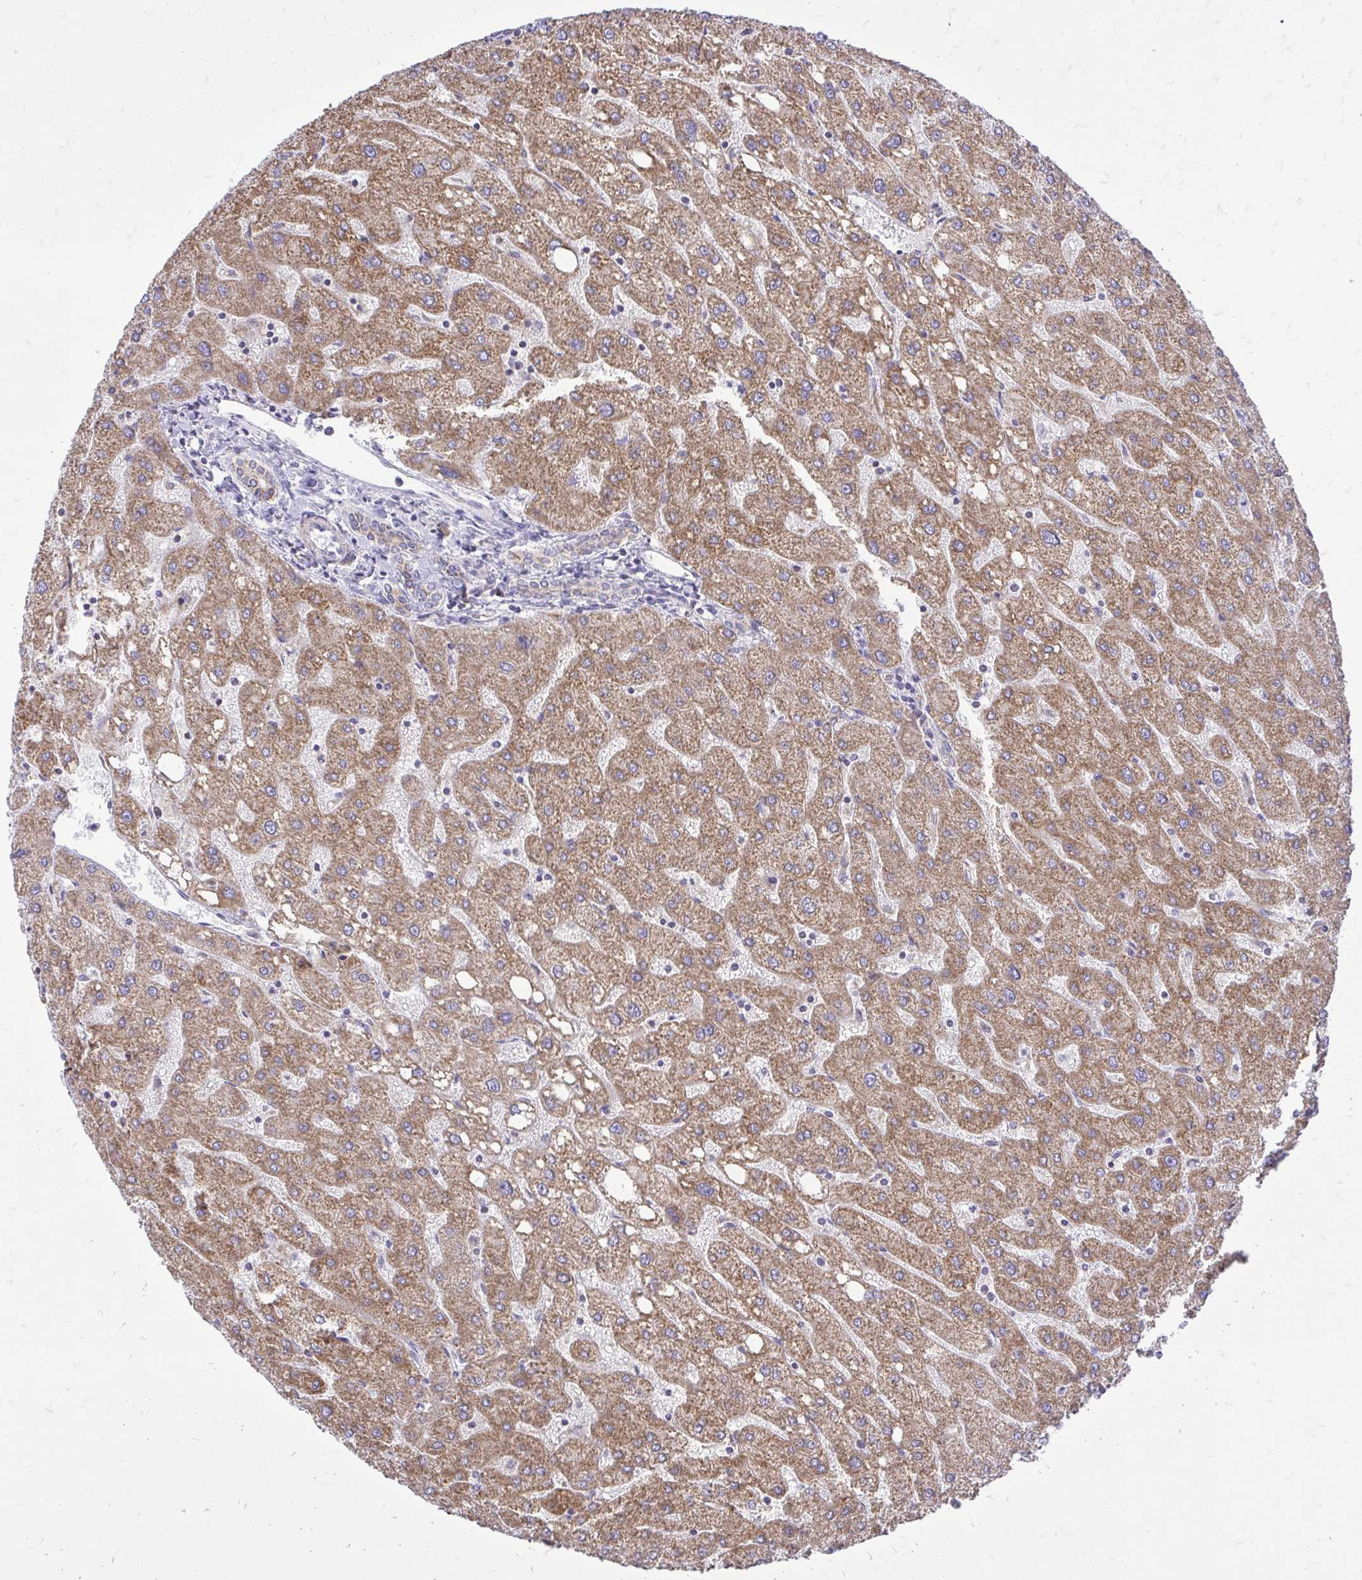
{"staining": {"intensity": "weak", "quantity": ">75%", "location": "cytoplasmic/membranous"}, "tissue": "liver", "cell_type": "Cholangiocytes", "image_type": "normal", "snomed": [{"axis": "morphology", "description": "Normal tissue, NOS"}, {"axis": "topography", "description": "Liver"}], "caption": "A brown stain shows weak cytoplasmic/membranous expression of a protein in cholangiocytes of normal liver. The protein of interest is stained brown, and the nuclei are stained in blue (DAB (3,3'-diaminobenzidine) IHC with brightfield microscopy, high magnification).", "gene": "SPTBN2", "patient": {"sex": "male", "age": 67}}